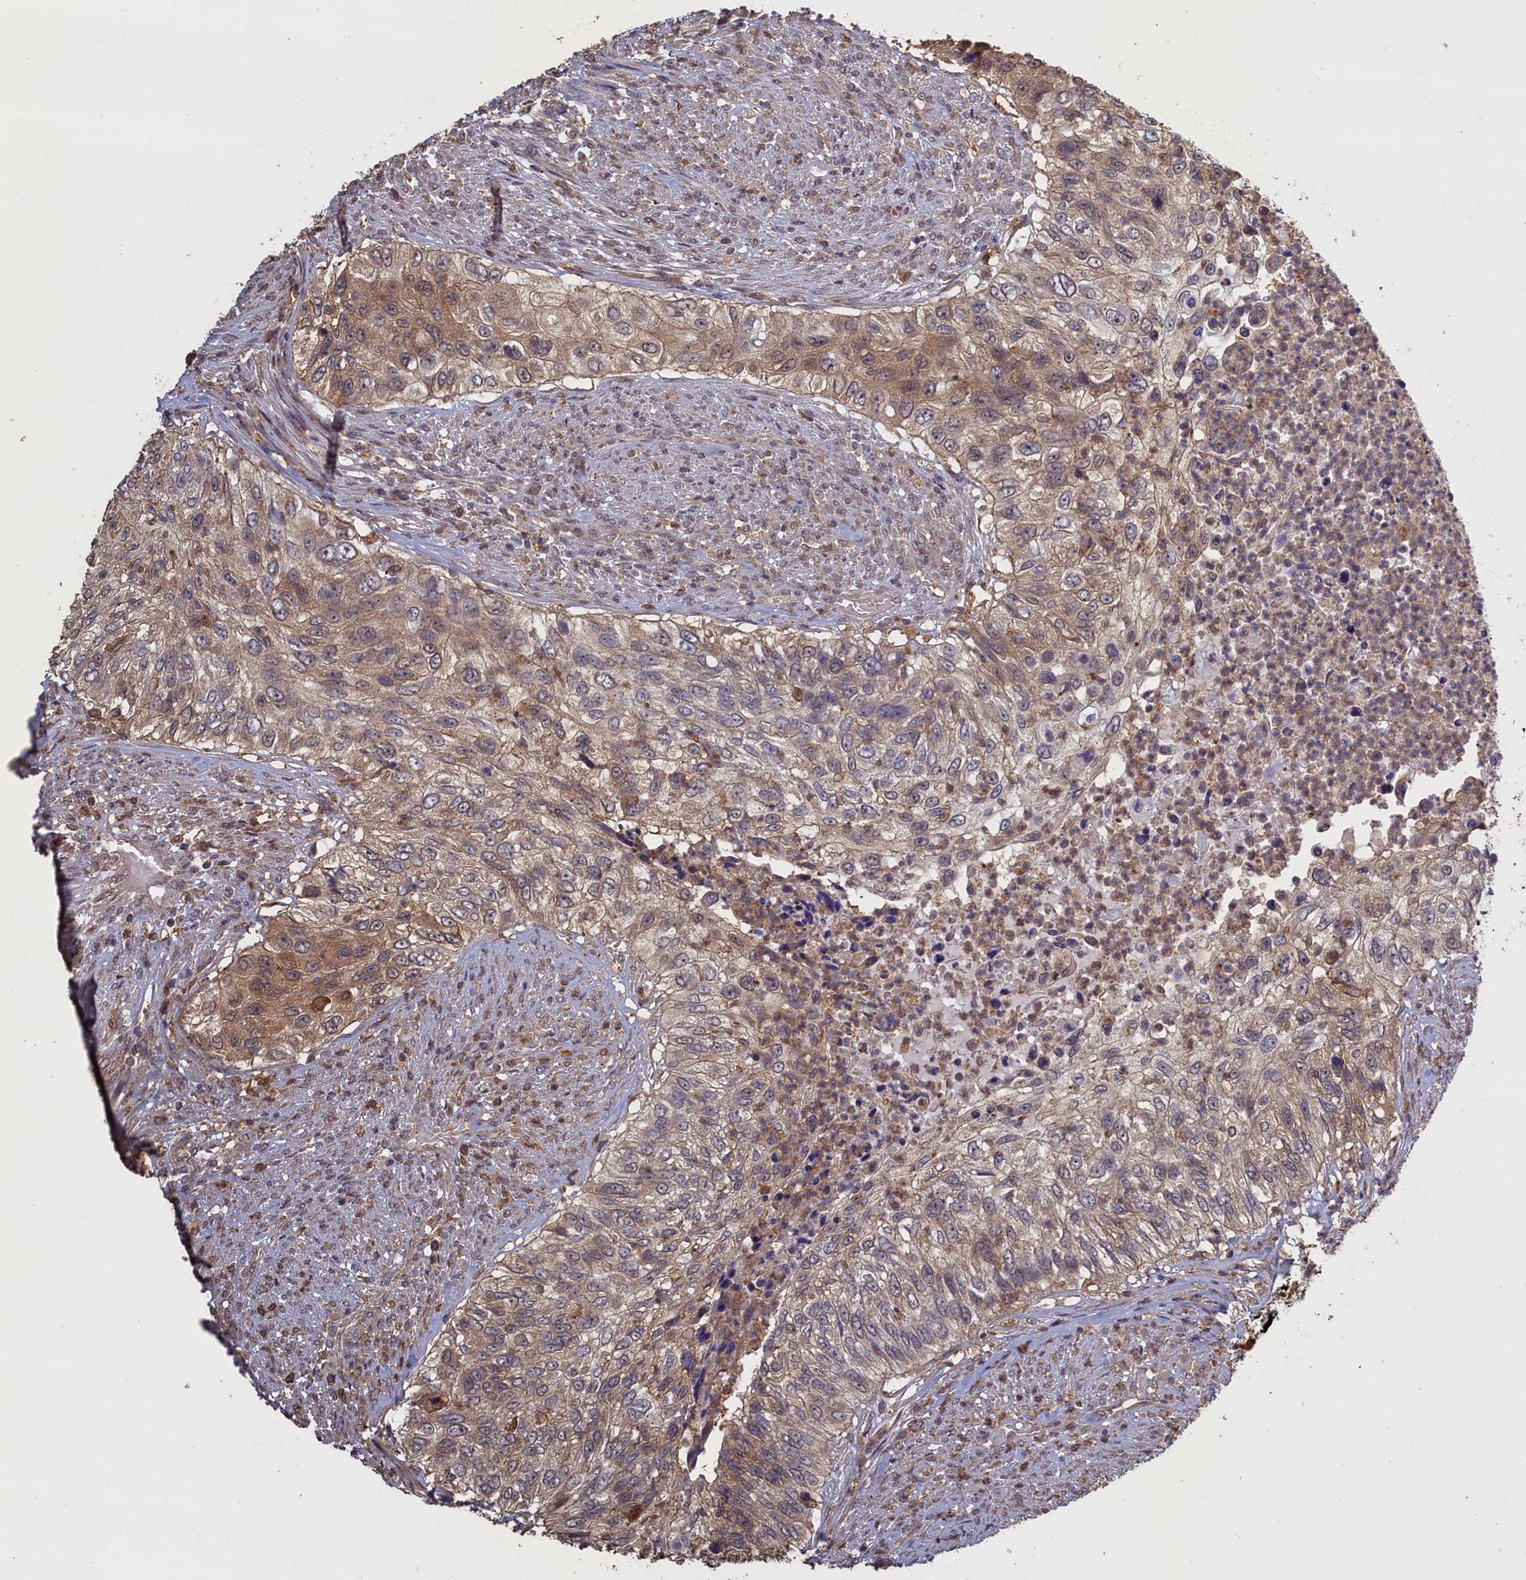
{"staining": {"intensity": "moderate", "quantity": ">75%", "location": "cytoplasmic/membranous"}, "tissue": "urothelial cancer", "cell_type": "Tumor cells", "image_type": "cancer", "snomed": [{"axis": "morphology", "description": "Urothelial carcinoma, High grade"}, {"axis": "topography", "description": "Urinary bladder"}], "caption": "A brown stain labels moderate cytoplasmic/membranous positivity of a protein in human urothelial cancer tumor cells.", "gene": "UCHL3", "patient": {"sex": "female", "age": 60}}